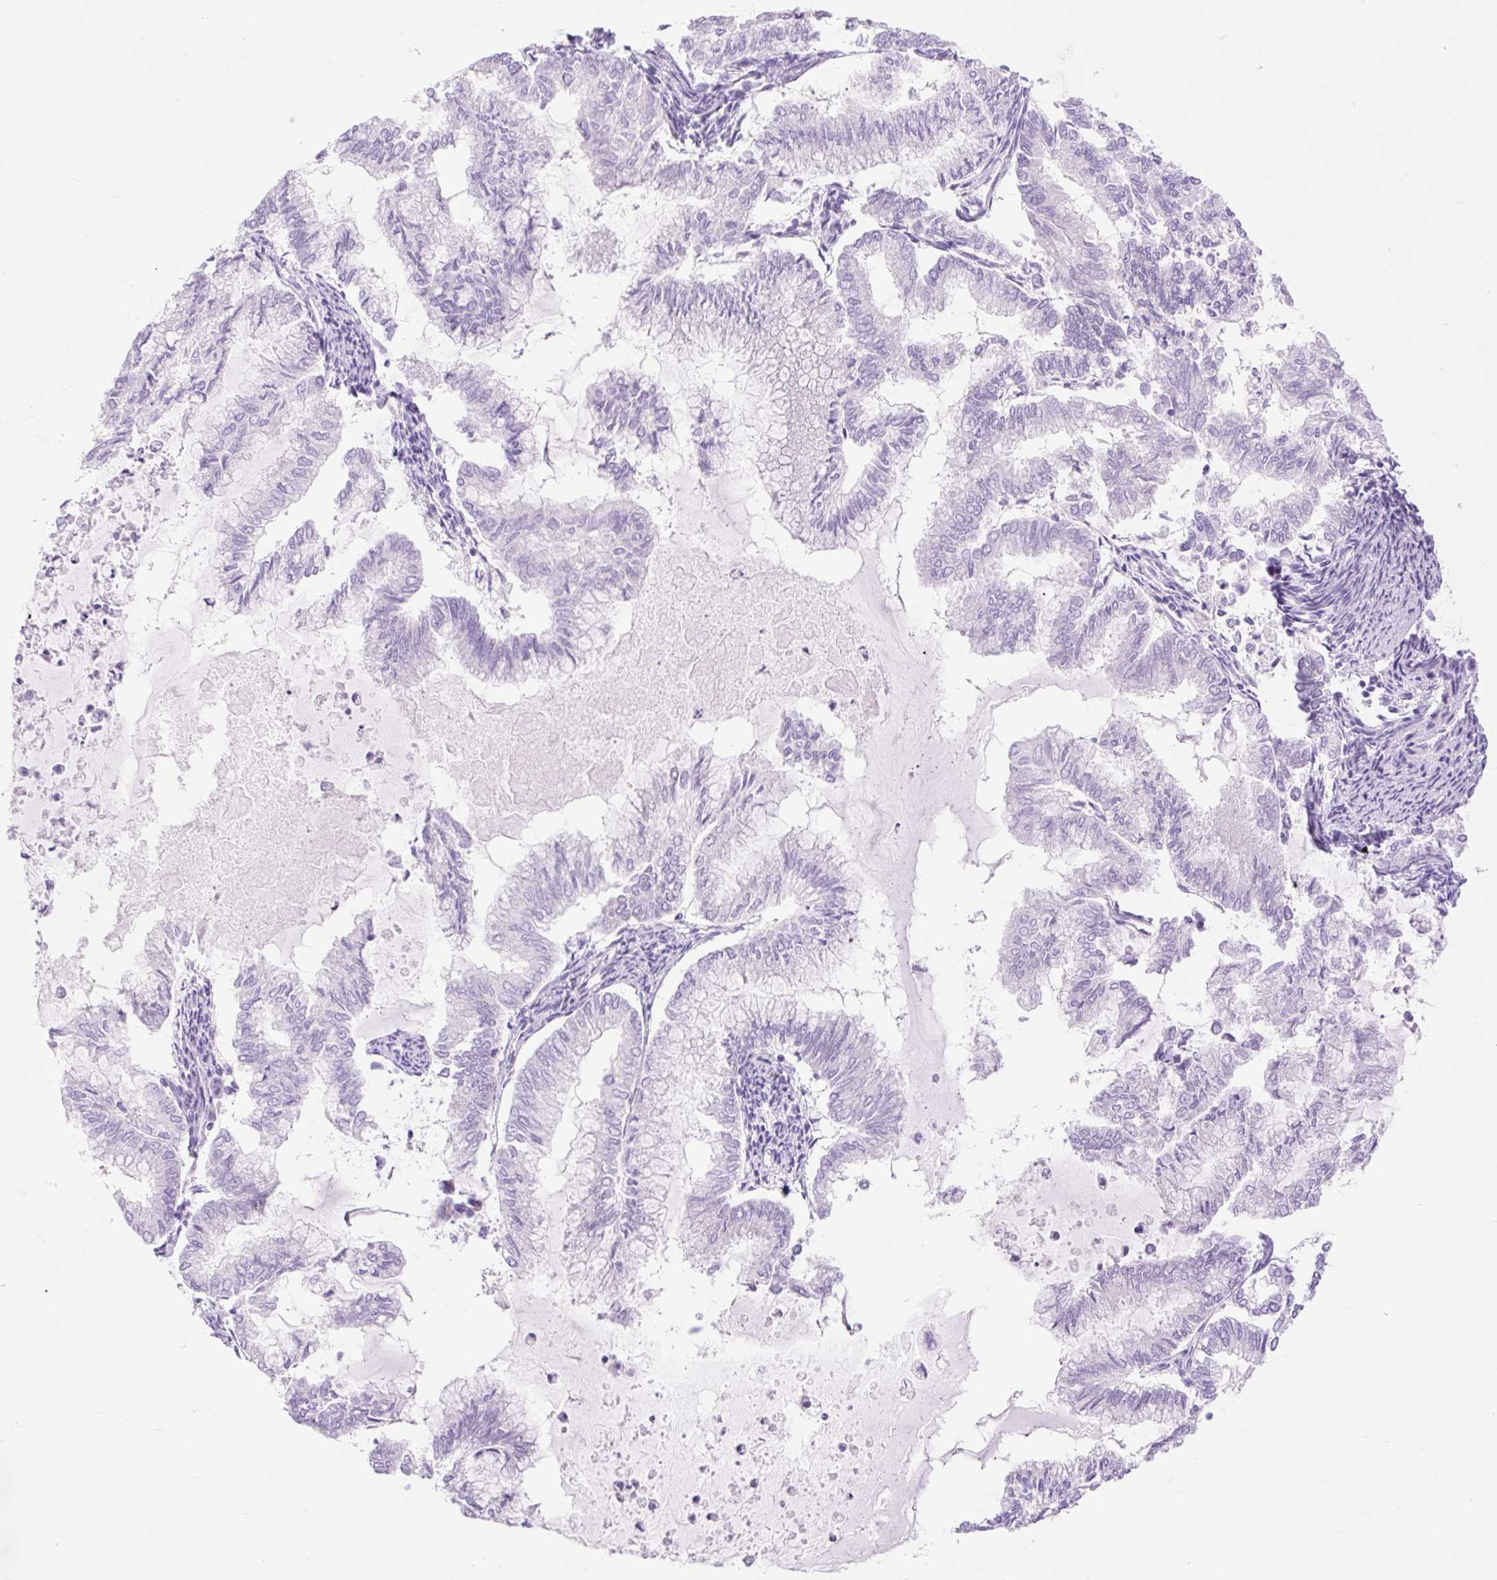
{"staining": {"intensity": "negative", "quantity": "none", "location": "none"}, "tissue": "endometrial cancer", "cell_type": "Tumor cells", "image_type": "cancer", "snomed": [{"axis": "morphology", "description": "Adenocarcinoma, NOS"}, {"axis": "topography", "description": "Endometrium"}], "caption": "High magnification brightfield microscopy of endometrial cancer stained with DAB (3,3'-diaminobenzidine) (brown) and counterstained with hematoxylin (blue): tumor cells show no significant expression.", "gene": "SLC25A40", "patient": {"sex": "female", "age": 79}}